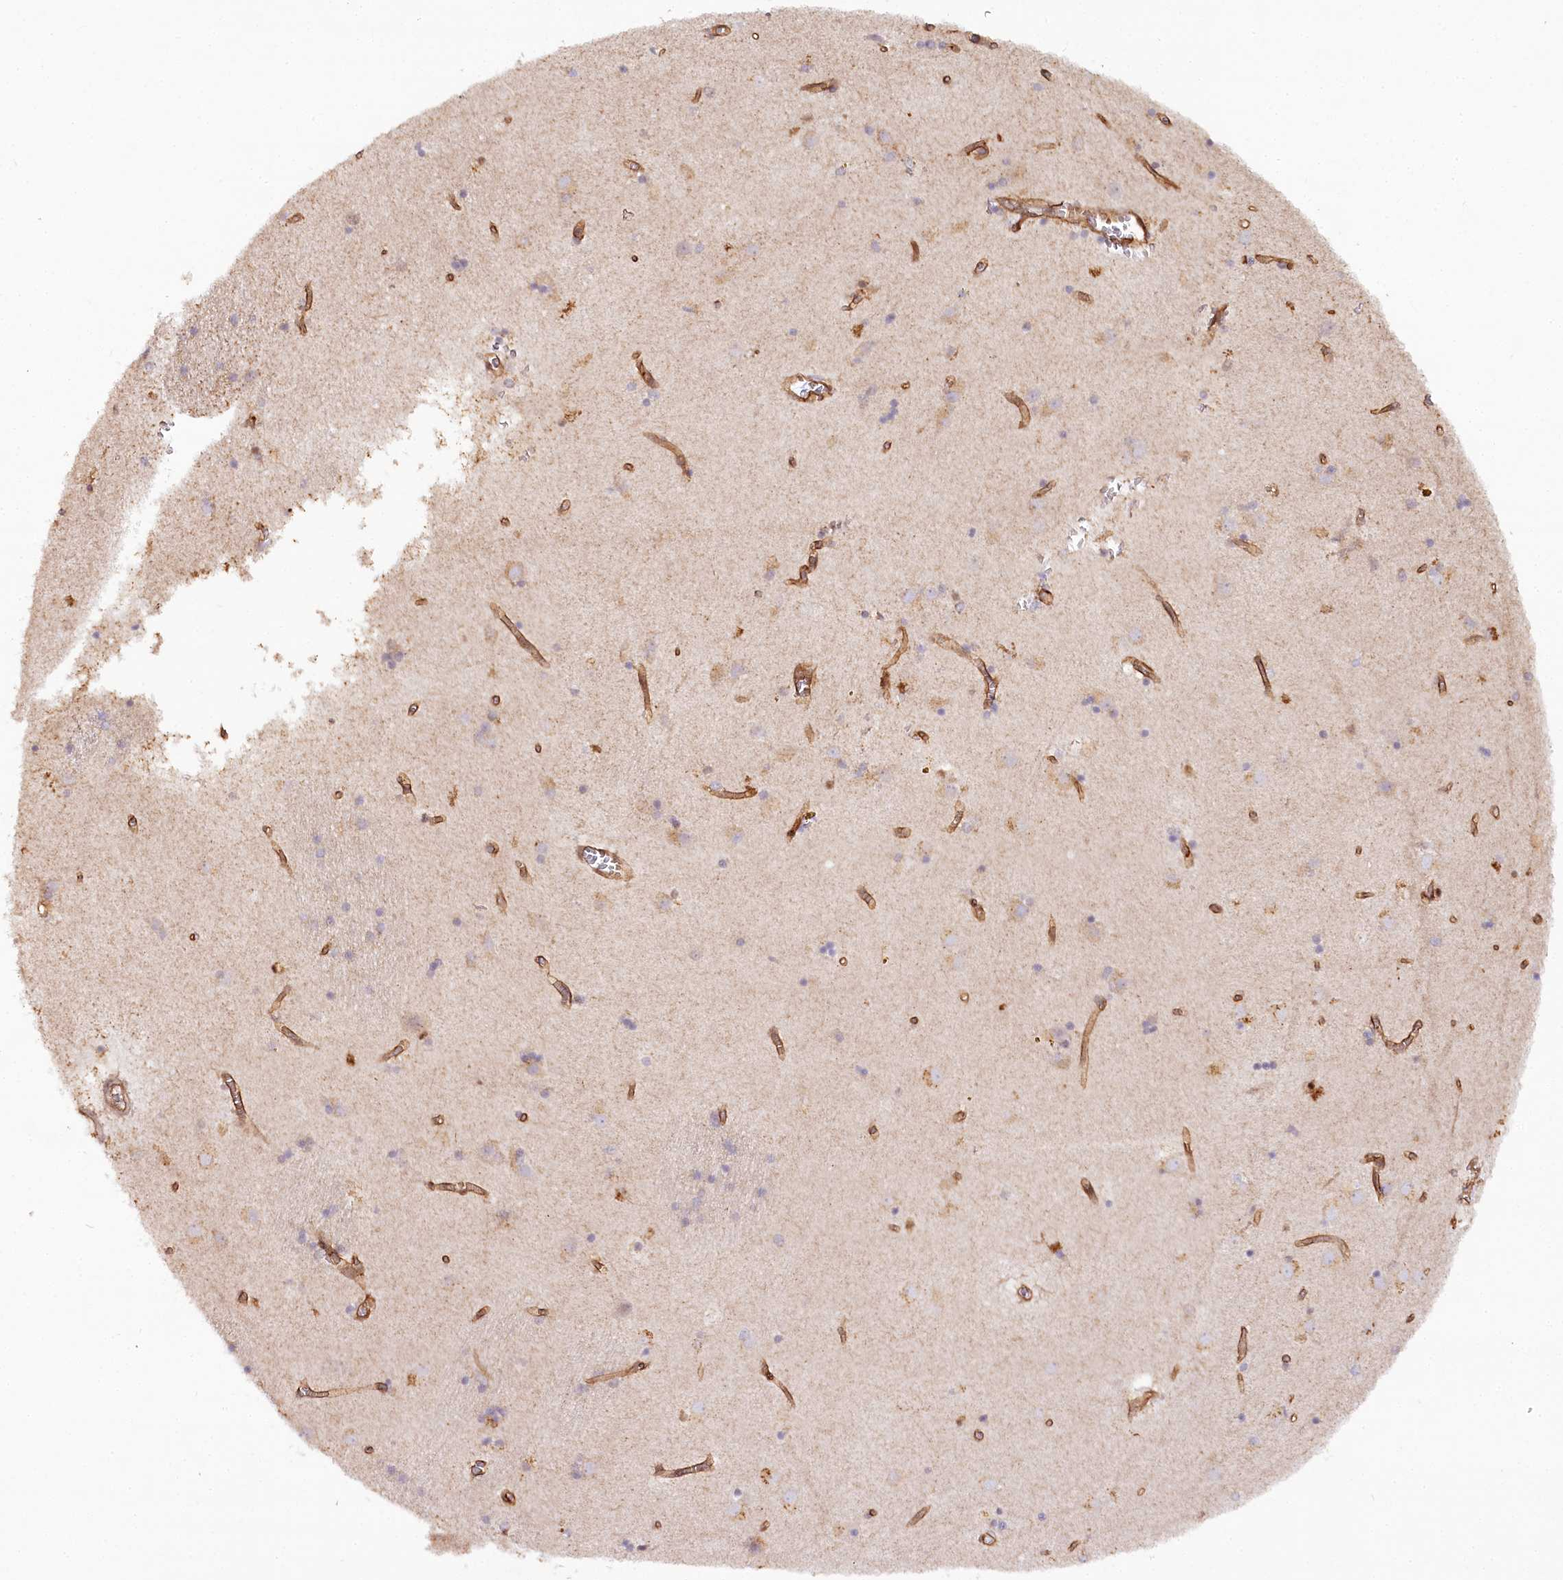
{"staining": {"intensity": "negative", "quantity": "none", "location": "none"}, "tissue": "caudate", "cell_type": "Glial cells", "image_type": "normal", "snomed": [{"axis": "morphology", "description": "Normal tissue, NOS"}, {"axis": "topography", "description": "Lateral ventricle wall"}], "caption": "Caudate stained for a protein using immunohistochemistry (IHC) displays no expression glial cells.", "gene": "COPG1", "patient": {"sex": "male", "age": 70}}